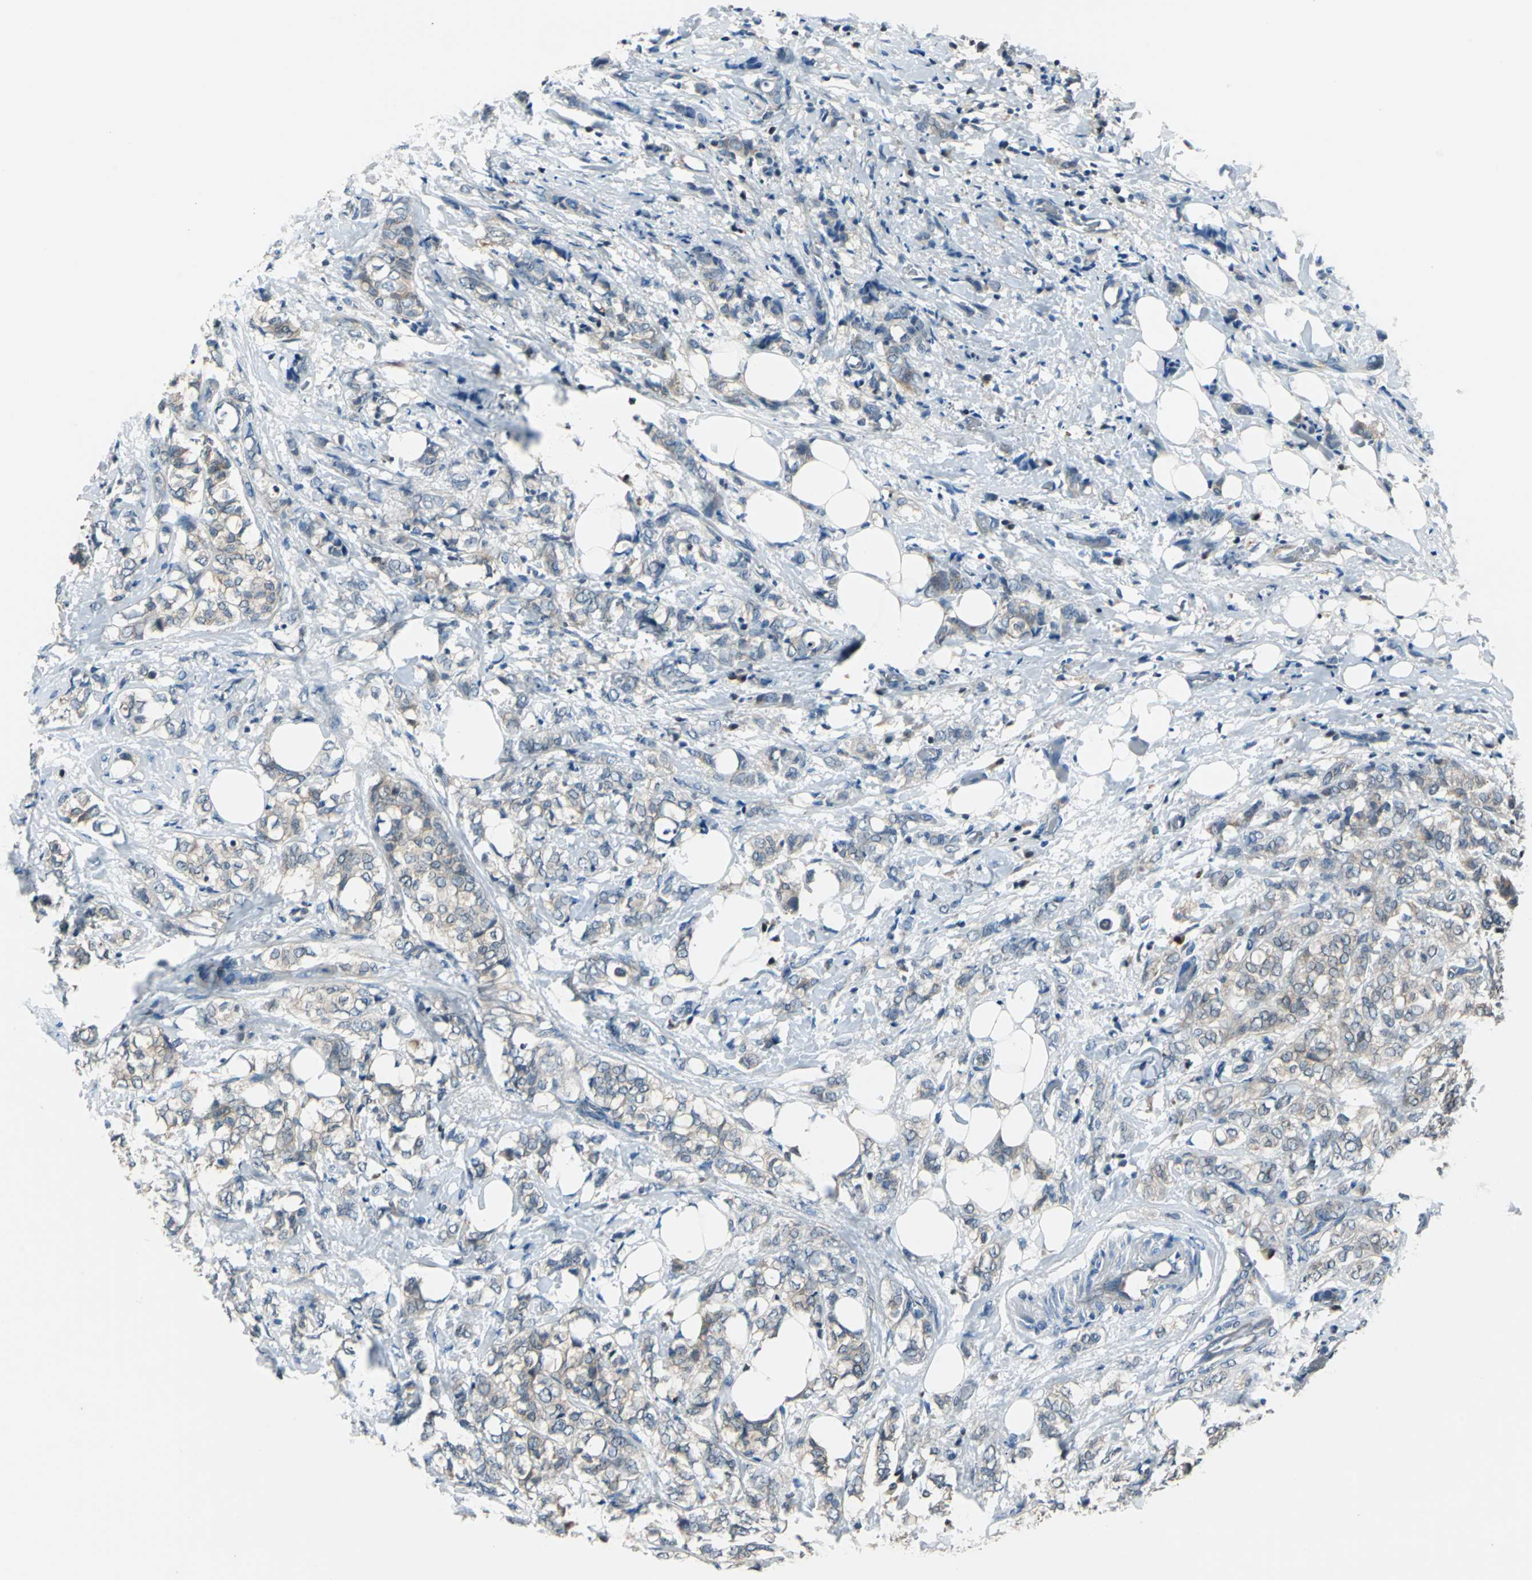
{"staining": {"intensity": "weak", "quantity": "25%-75%", "location": "cytoplasmic/membranous,nuclear"}, "tissue": "breast cancer", "cell_type": "Tumor cells", "image_type": "cancer", "snomed": [{"axis": "morphology", "description": "Lobular carcinoma"}, {"axis": "topography", "description": "Breast"}], "caption": "Tumor cells demonstrate weak cytoplasmic/membranous and nuclear expression in about 25%-75% of cells in breast cancer (lobular carcinoma).", "gene": "PSME1", "patient": {"sex": "female", "age": 60}}